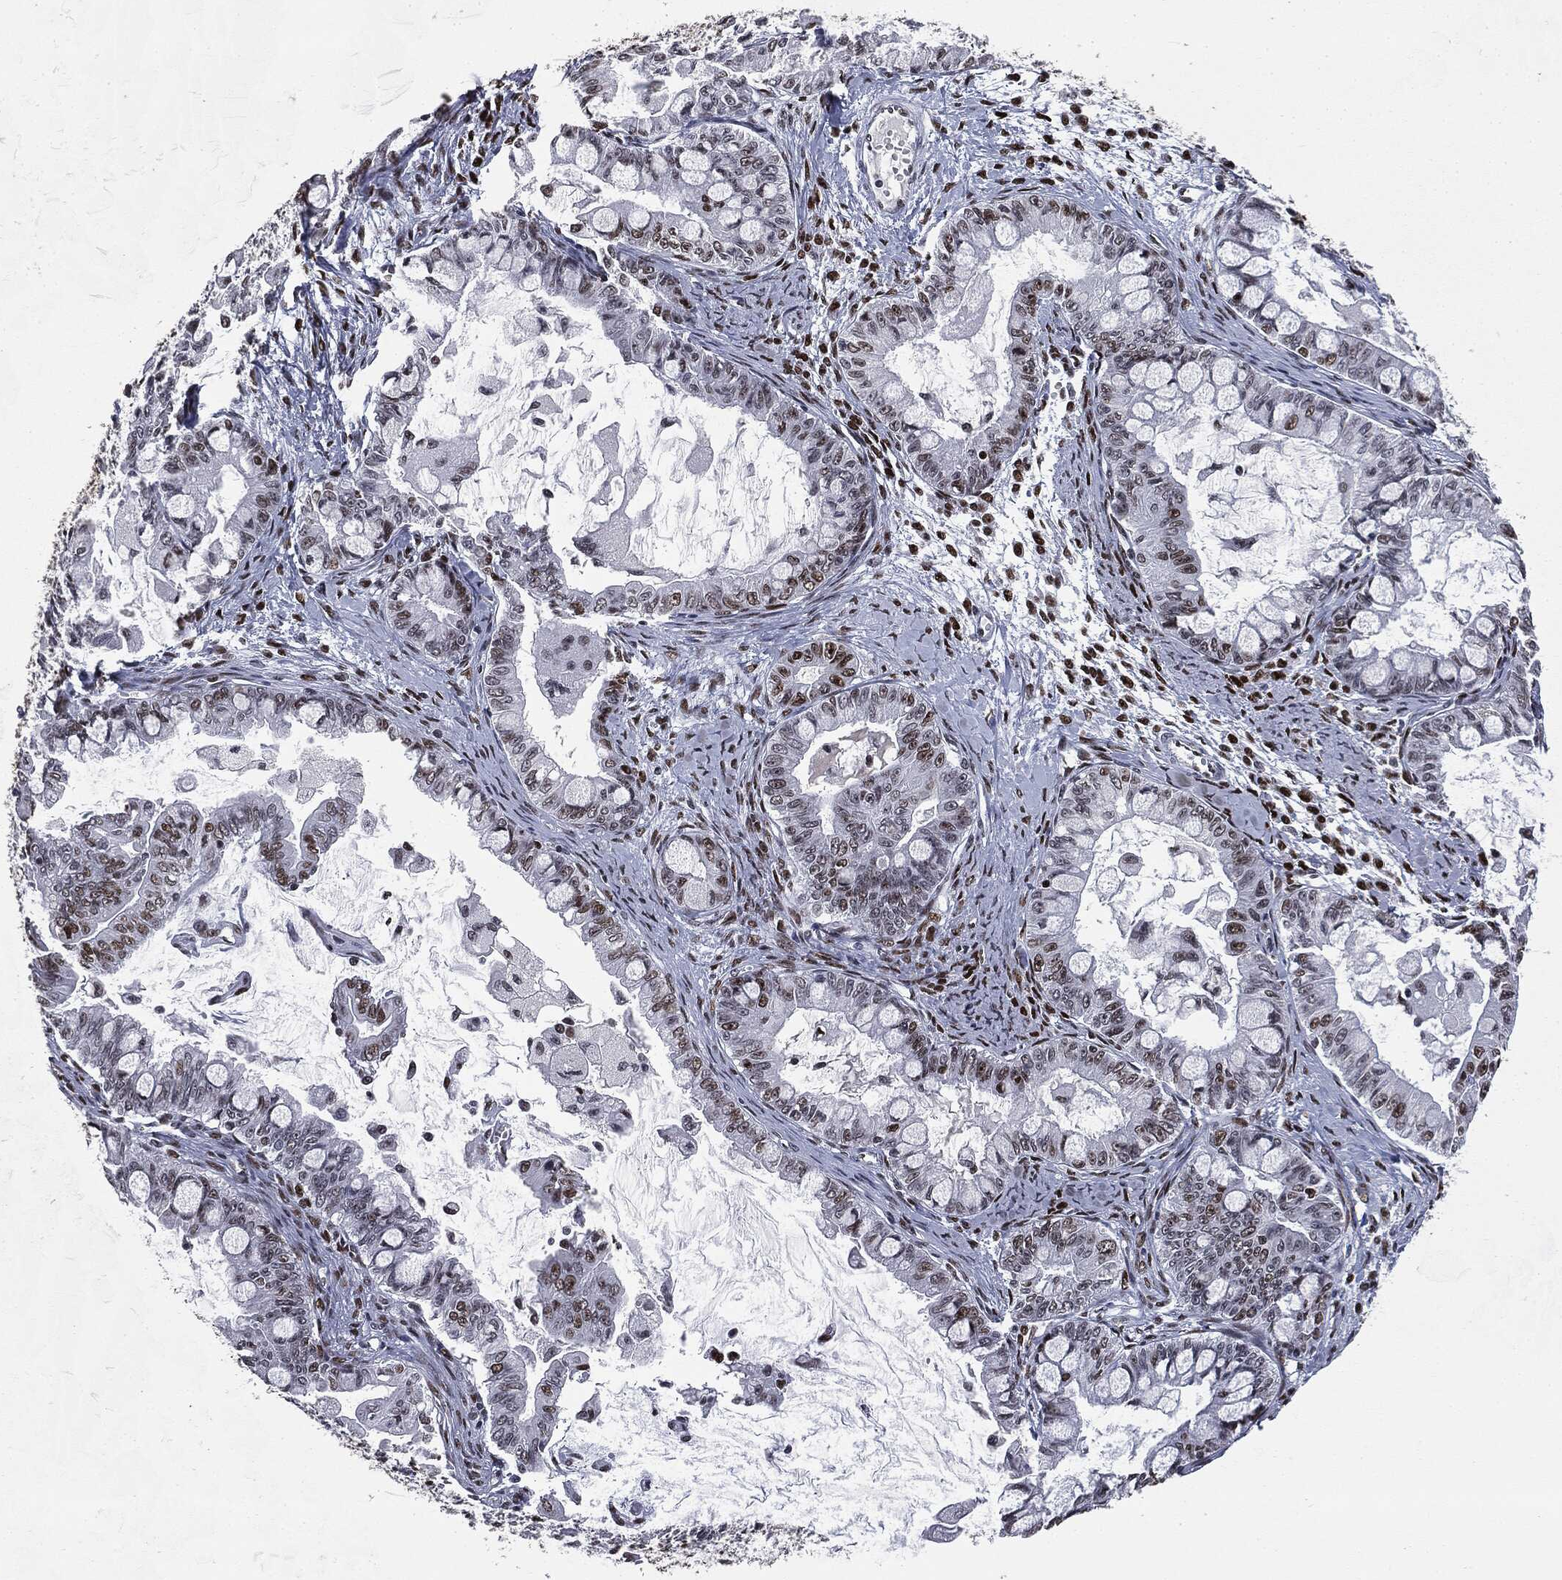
{"staining": {"intensity": "strong", "quantity": "<25%", "location": "nuclear"}, "tissue": "ovarian cancer", "cell_type": "Tumor cells", "image_type": "cancer", "snomed": [{"axis": "morphology", "description": "Cystadenocarcinoma, mucinous, NOS"}, {"axis": "topography", "description": "Ovary"}], "caption": "A brown stain labels strong nuclear positivity of a protein in mucinous cystadenocarcinoma (ovarian) tumor cells. The staining was performed using DAB (3,3'-diaminobenzidine), with brown indicating positive protein expression. Nuclei are stained blue with hematoxylin.", "gene": "MSH2", "patient": {"sex": "female", "age": 63}}